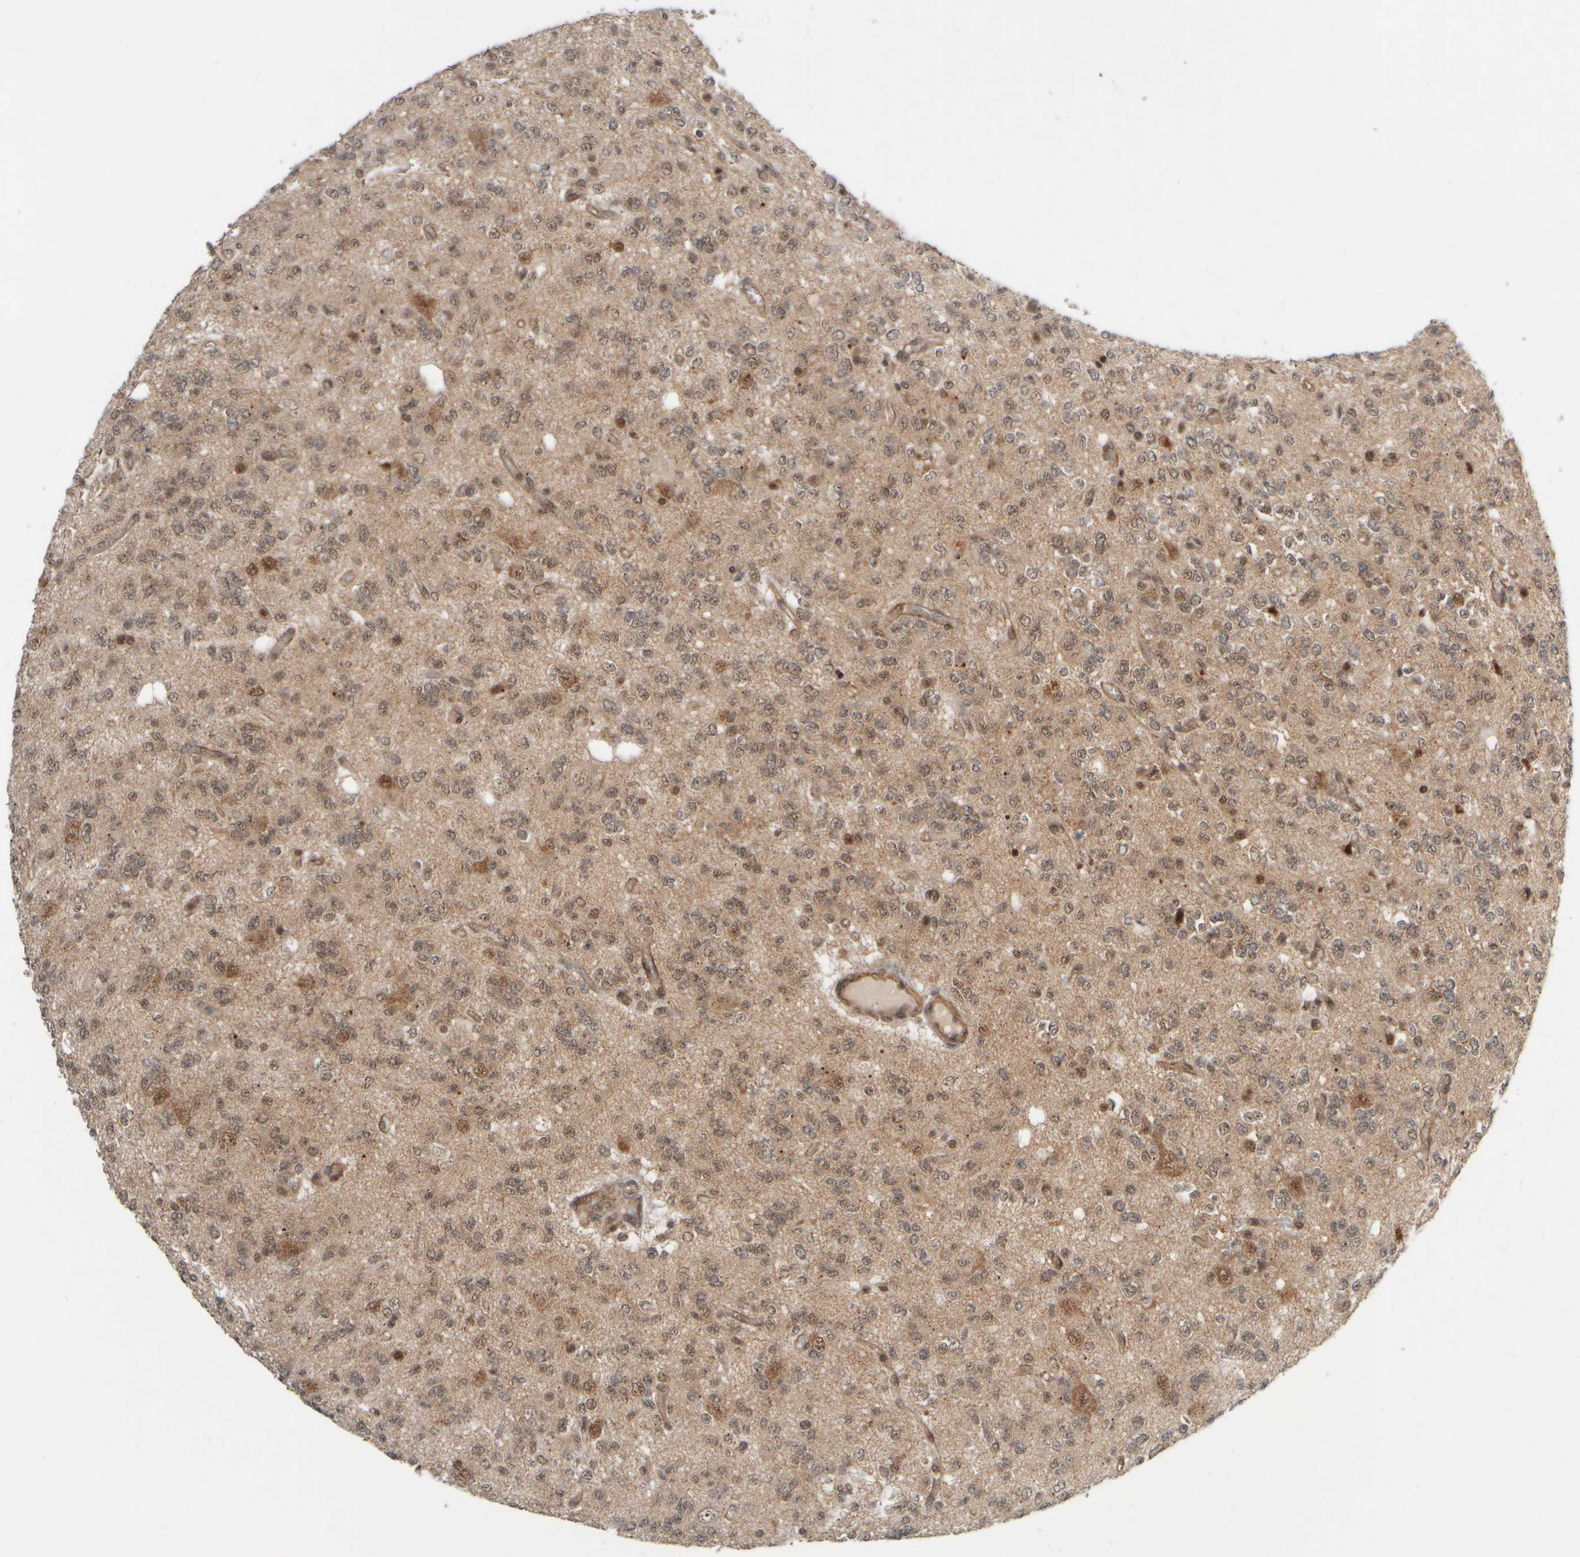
{"staining": {"intensity": "weak", "quantity": "25%-75%", "location": "cytoplasmic/membranous"}, "tissue": "glioma", "cell_type": "Tumor cells", "image_type": "cancer", "snomed": [{"axis": "morphology", "description": "Glioma, malignant, Low grade"}, {"axis": "topography", "description": "Brain"}], "caption": "The micrograph demonstrates a brown stain indicating the presence of a protein in the cytoplasmic/membranous of tumor cells in glioma.", "gene": "SYNRG", "patient": {"sex": "male", "age": 38}}